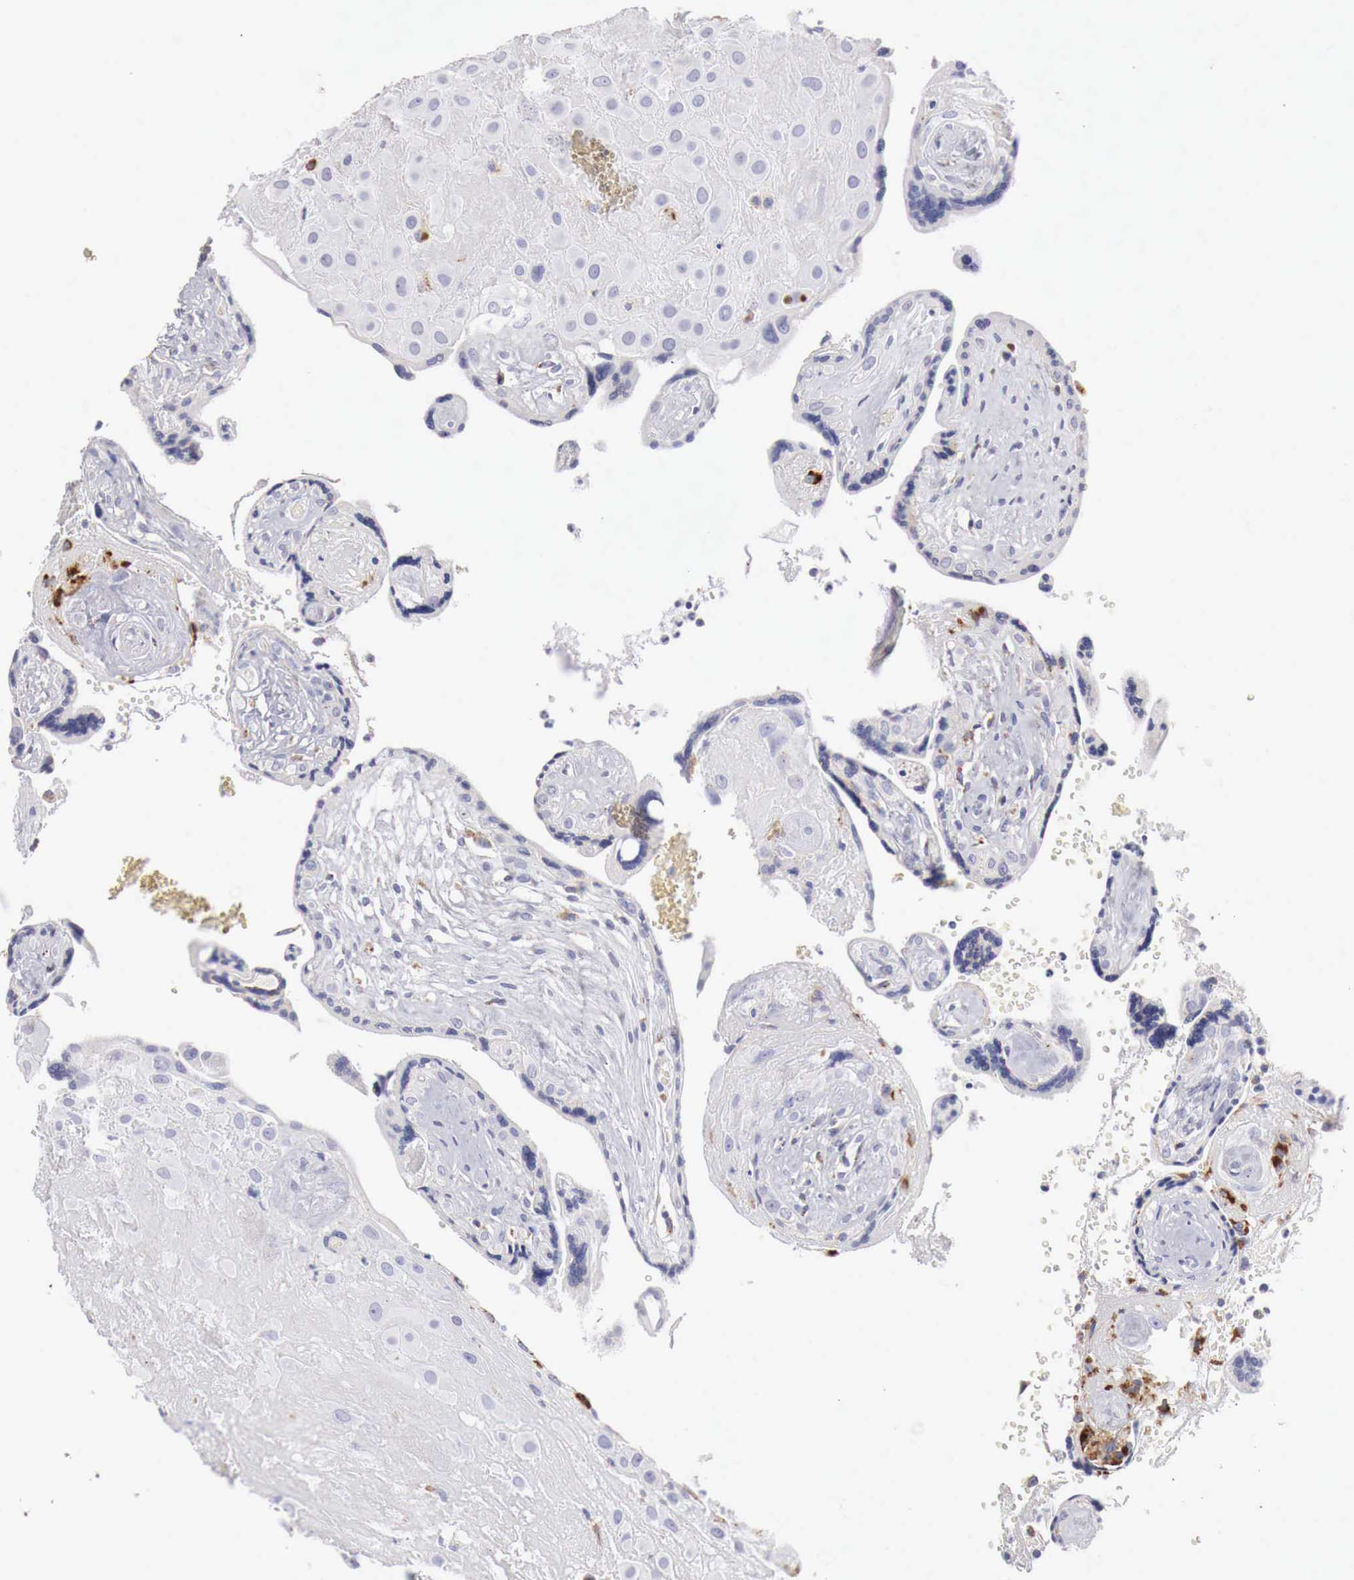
{"staining": {"intensity": "negative", "quantity": "none", "location": "none"}, "tissue": "placenta", "cell_type": "Decidual cells", "image_type": "normal", "snomed": [{"axis": "morphology", "description": "Normal tissue, NOS"}, {"axis": "topography", "description": "Placenta"}], "caption": "Immunohistochemistry (IHC) photomicrograph of unremarkable placenta: human placenta stained with DAB (3,3'-diaminobenzidine) displays no significant protein expression in decidual cells.", "gene": "GLA", "patient": {"sex": "female", "age": 24}}